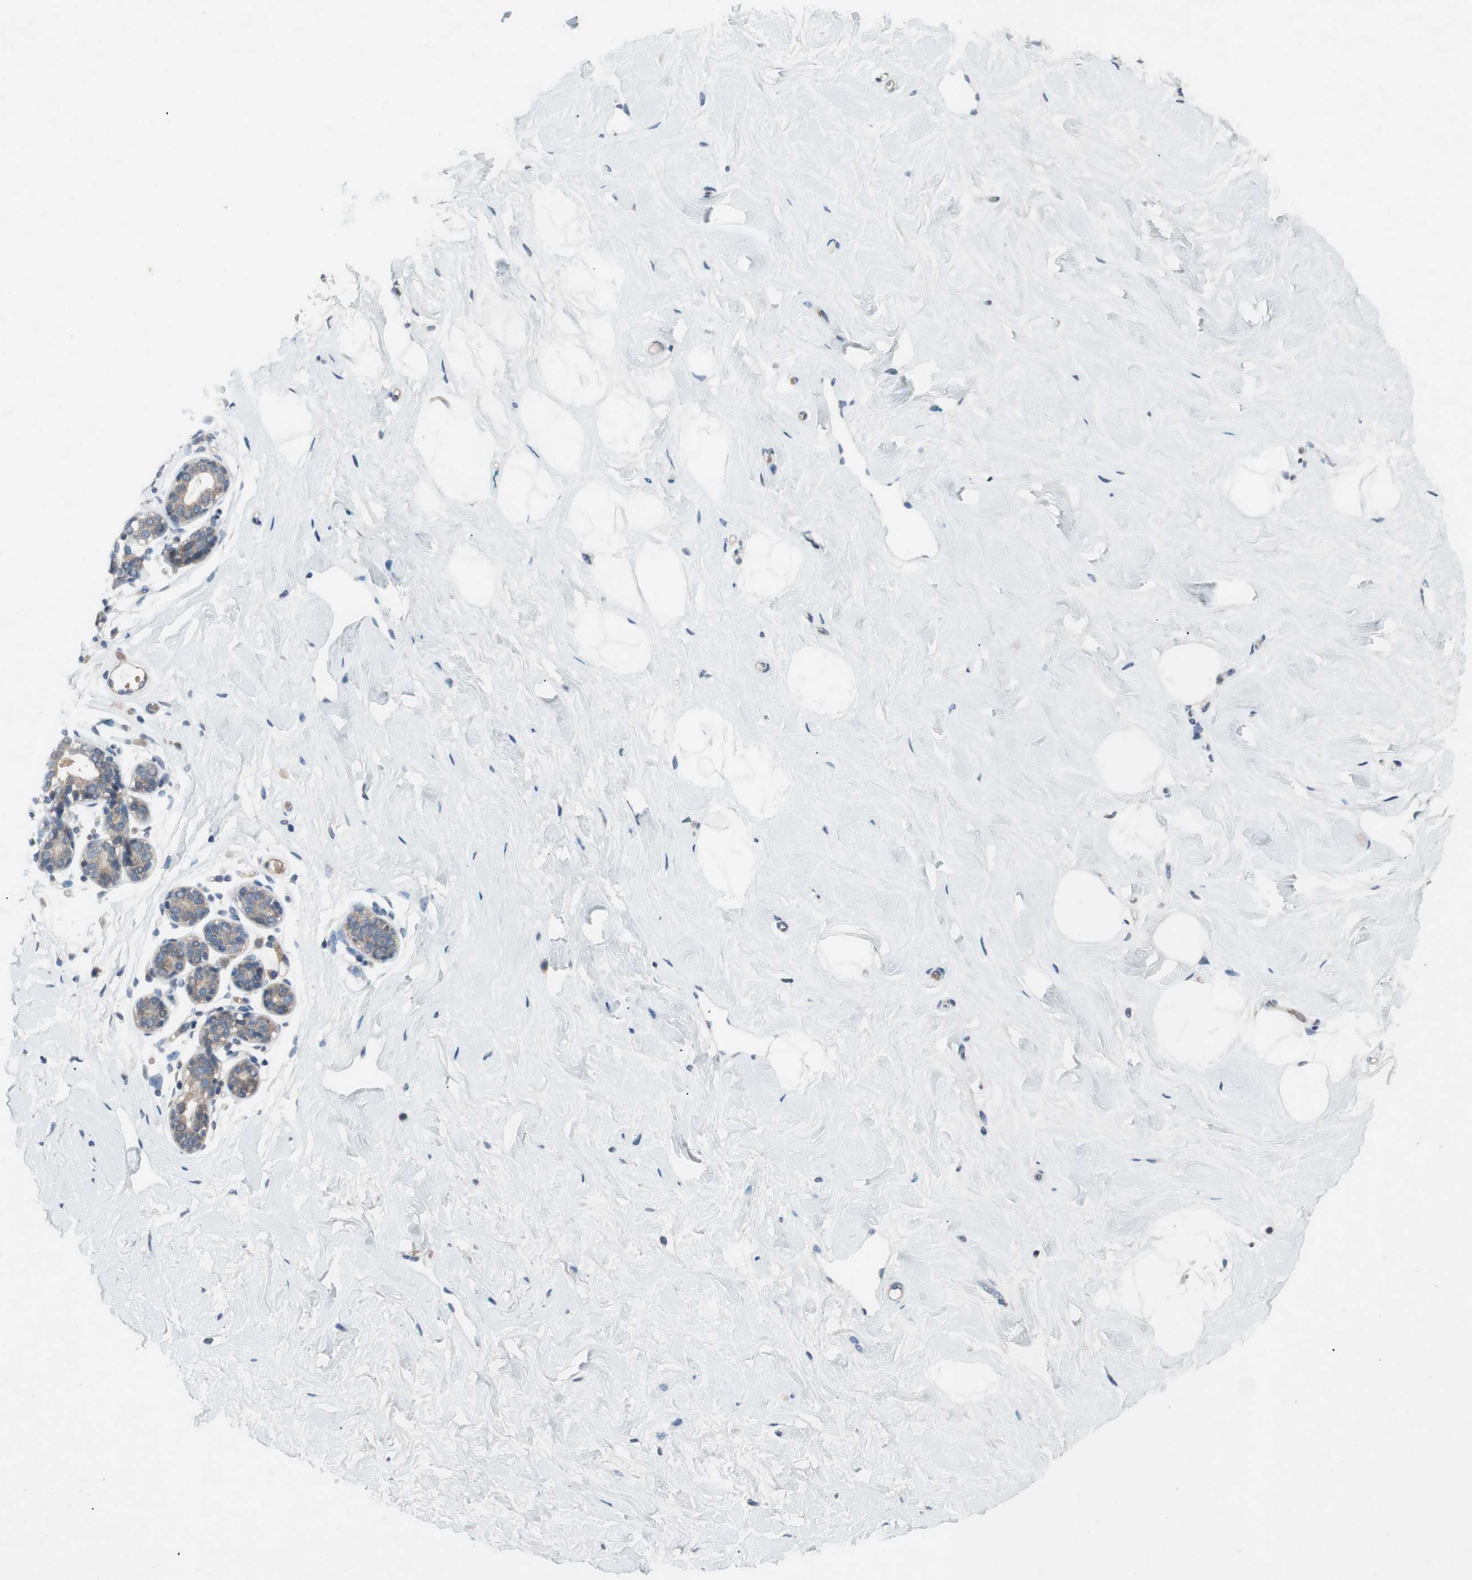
{"staining": {"intensity": "negative", "quantity": "none", "location": "none"}, "tissue": "breast", "cell_type": "Adipocytes", "image_type": "normal", "snomed": [{"axis": "morphology", "description": "Normal tissue, NOS"}, {"axis": "topography", "description": "Breast"}], "caption": "An IHC micrograph of normal breast is shown. There is no staining in adipocytes of breast. The staining is performed using DAB brown chromogen with nuclei counter-stained in using hematoxylin.", "gene": "ADD2", "patient": {"sex": "female", "age": 23}}